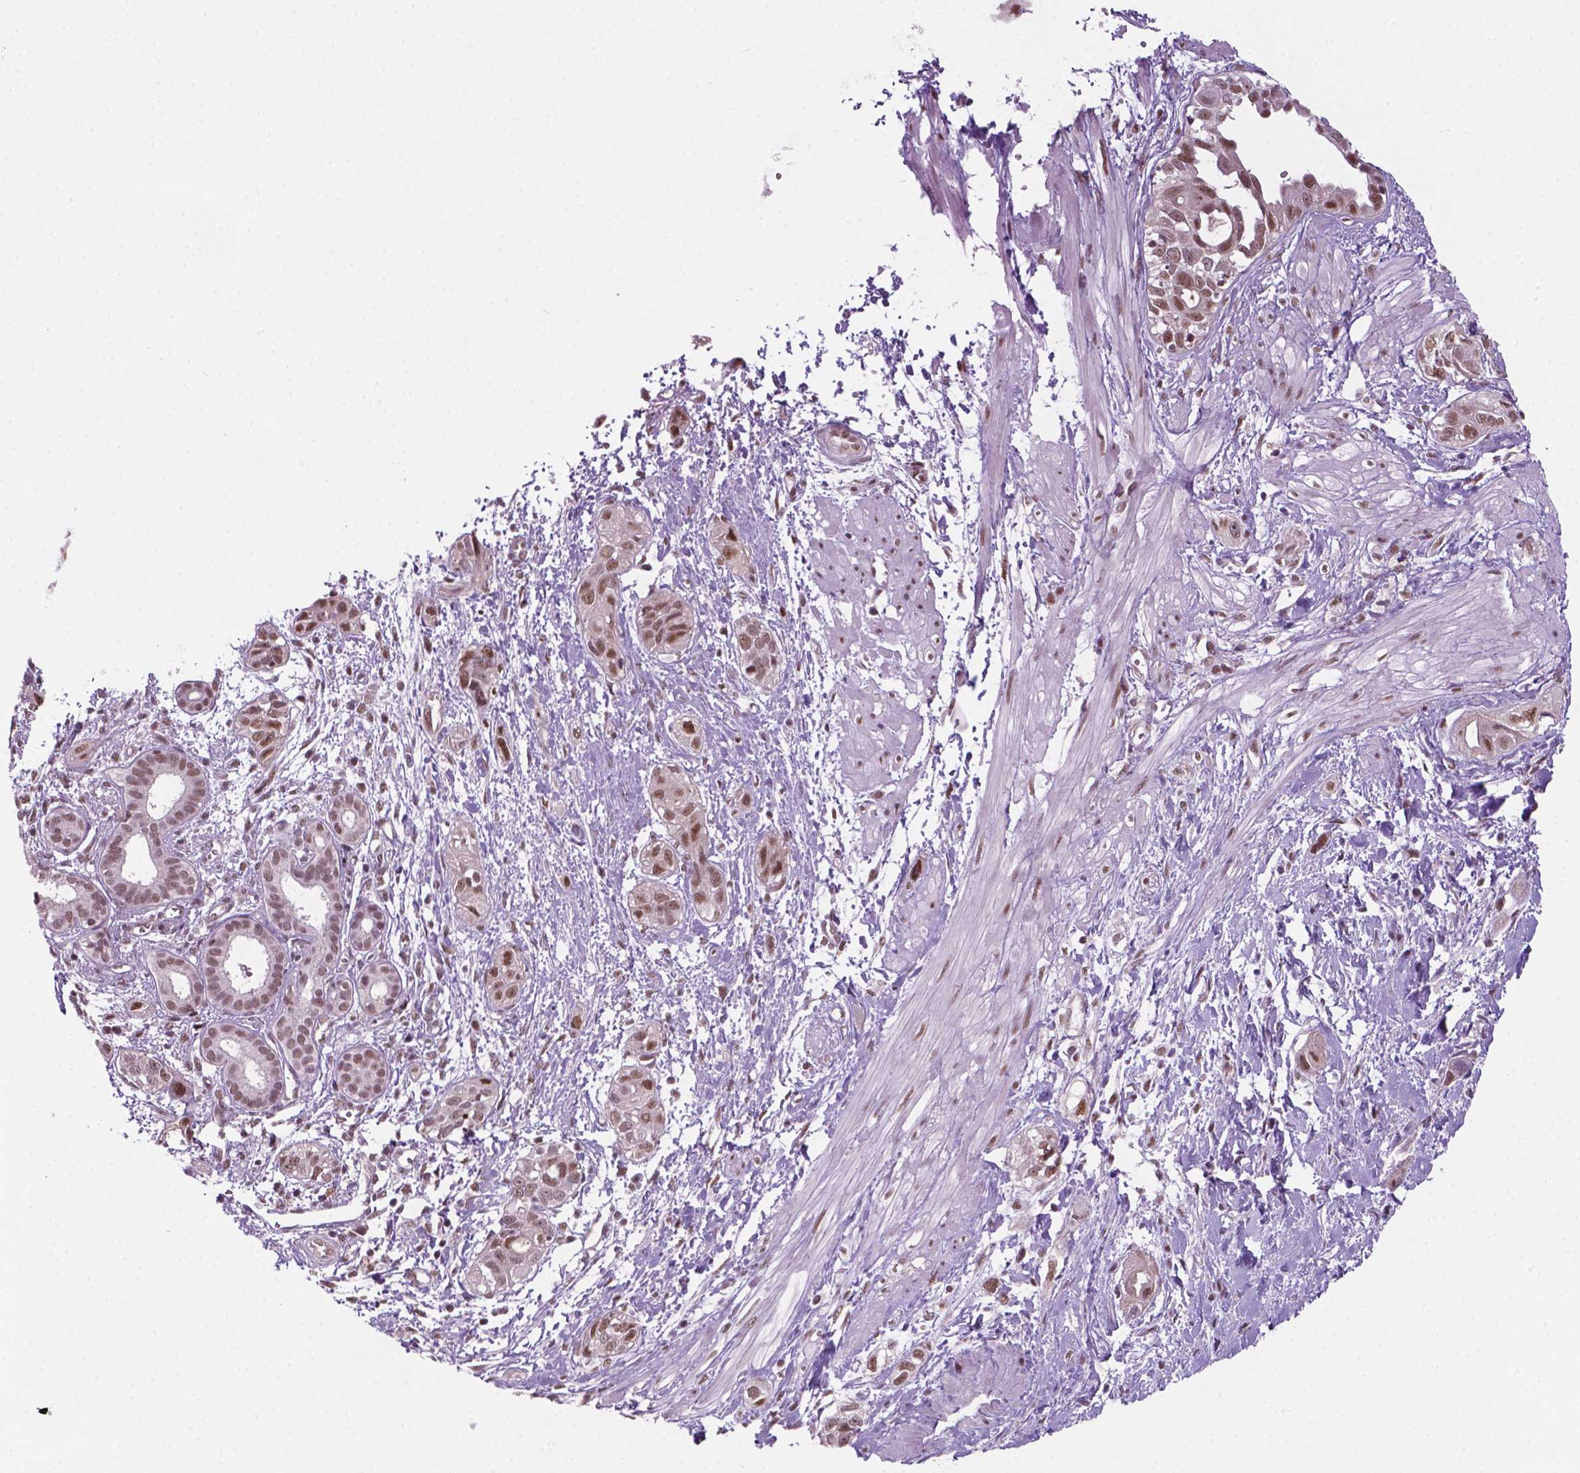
{"staining": {"intensity": "moderate", "quantity": "25%-75%", "location": "nuclear"}, "tissue": "pancreatic cancer", "cell_type": "Tumor cells", "image_type": "cancer", "snomed": [{"axis": "morphology", "description": "Adenocarcinoma, NOS"}, {"axis": "topography", "description": "Pancreas"}], "caption": "Immunohistochemistry micrograph of neoplastic tissue: adenocarcinoma (pancreatic) stained using immunohistochemistry shows medium levels of moderate protein expression localized specifically in the nuclear of tumor cells, appearing as a nuclear brown color.", "gene": "PHAX", "patient": {"sex": "female", "age": 55}}